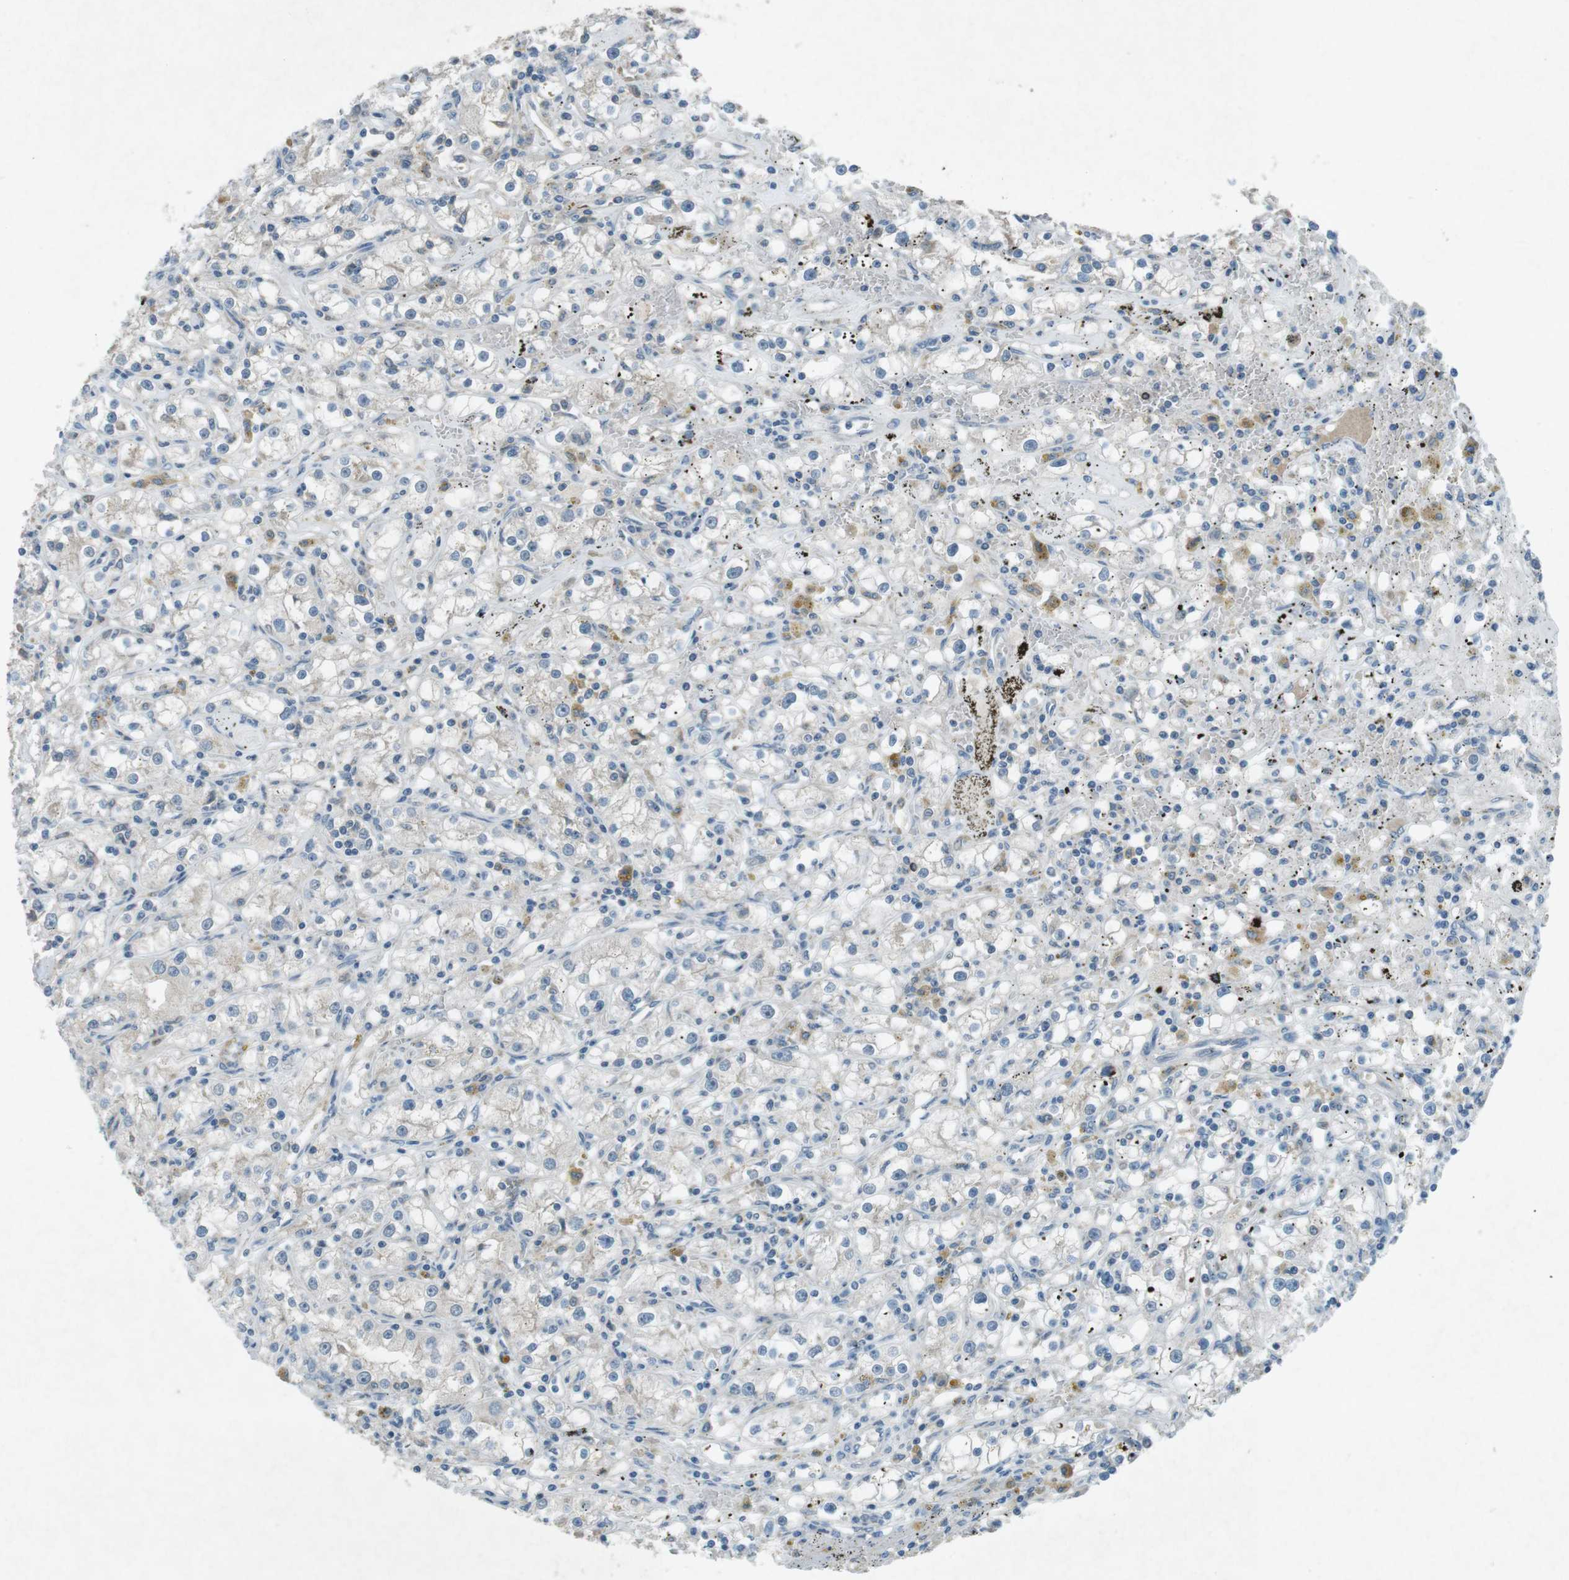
{"staining": {"intensity": "negative", "quantity": "none", "location": "none"}, "tissue": "renal cancer", "cell_type": "Tumor cells", "image_type": "cancer", "snomed": [{"axis": "morphology", "description": "Adenocarcinoma, NOS"}, {"axis": "topography", "description": "Kidney"}], "caption": "High power microscopy histopathology image of an IHC micrograph of renal adenocarcinoma, revealing no significant expression in tumor cells.", "gene": "FCRLA", "patient": {"sex": "male", "age": 56}}